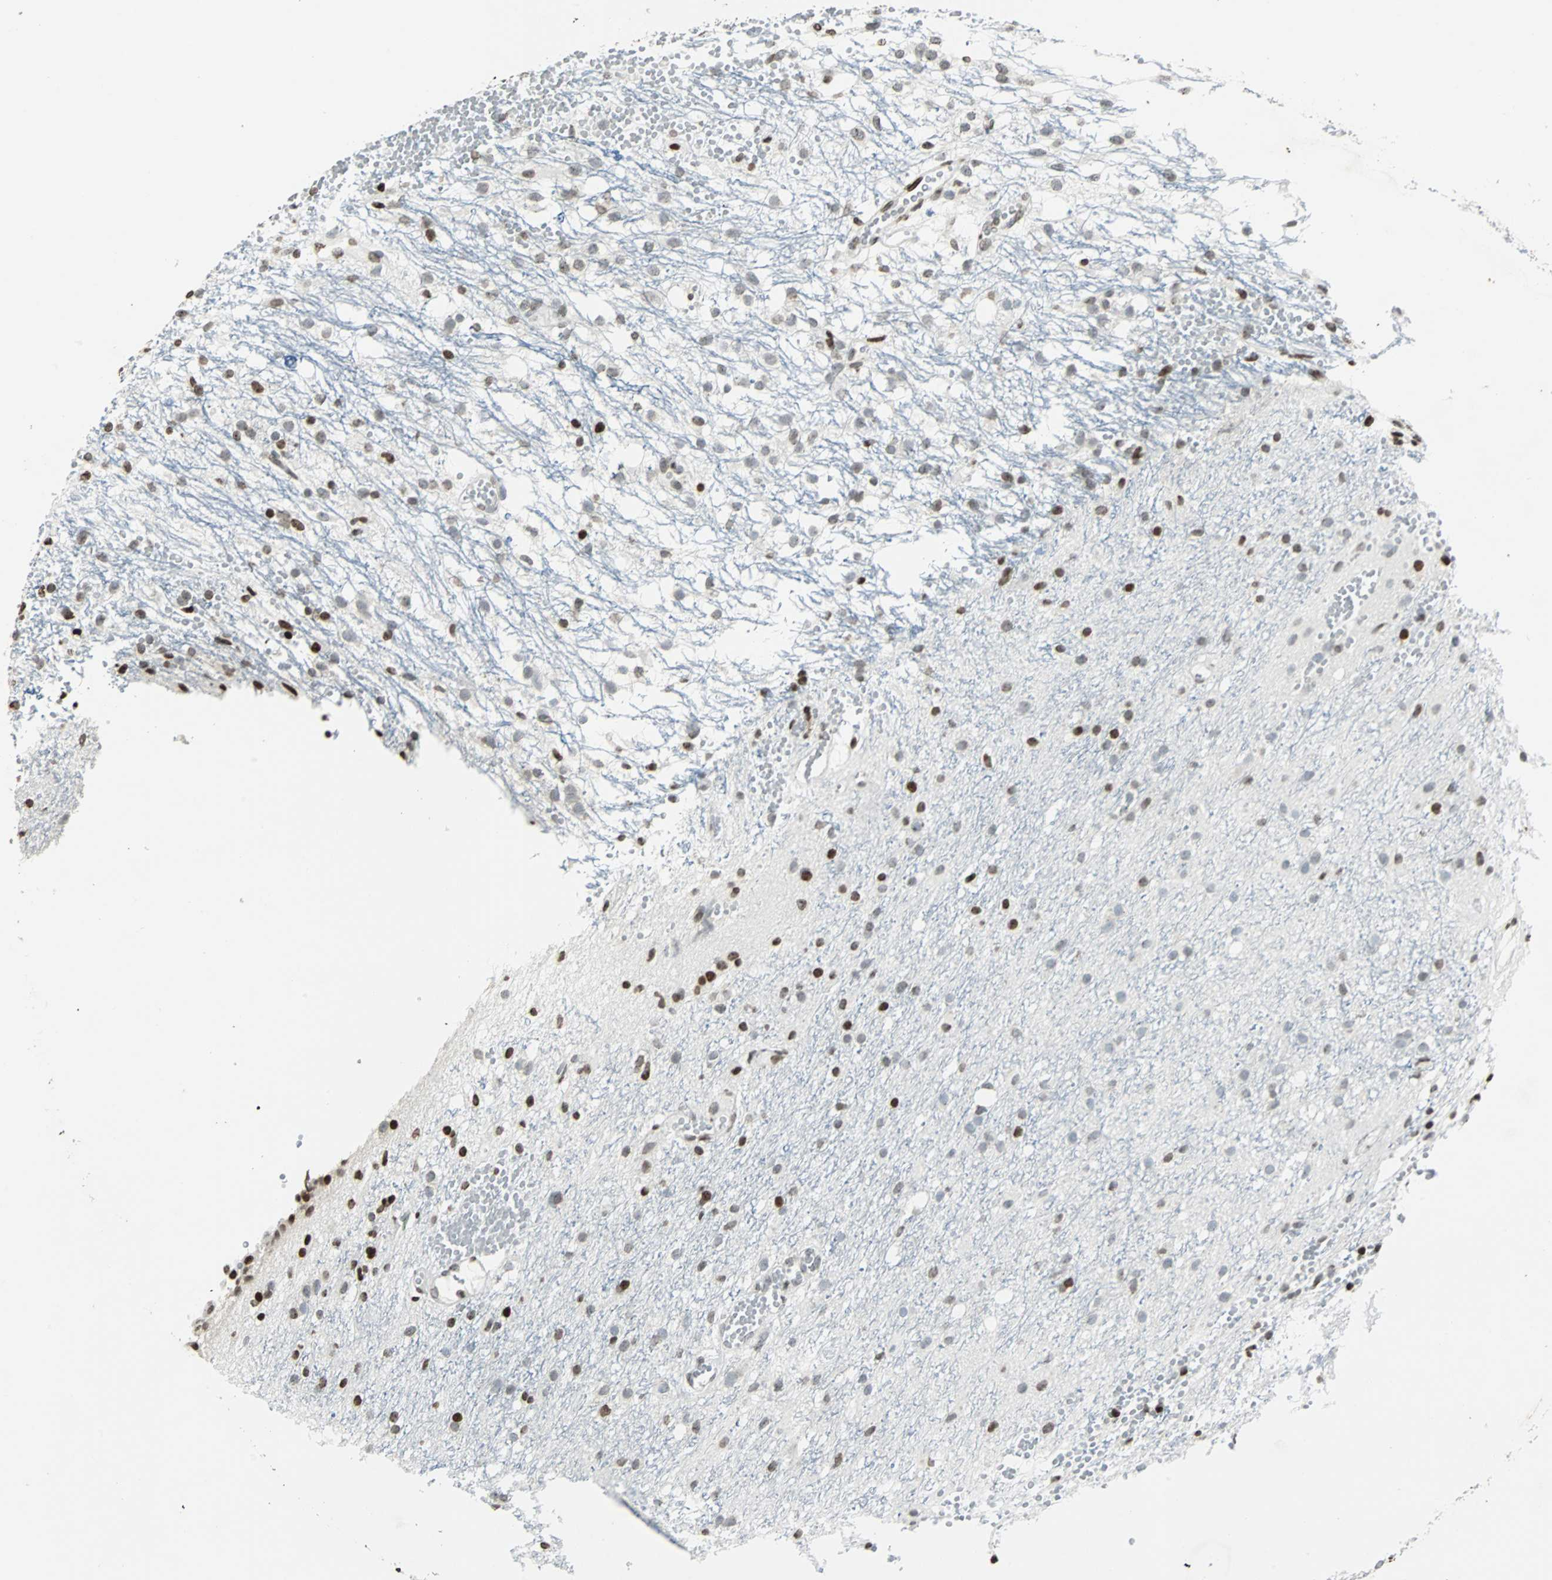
{"staining": {"intensity": "strong", "quantity": "<25%", "location": "nuclear"}, "tissue": "glioma", "cell_type": "Tumor cells", "image_type": "cancer", "snomed": [{"axis": "morphology", "description": "Glioma, malignant, High grade"}, {"axis": "topography", "description": "Brain"}], "caption": "Strong nuclear staining for a protein is present in approximately <25% of tumor cells of malignant glioma (high-grade) using IHC.", "gene": "PAXIP1", "patient": {"sex": "female", "age": 59}}